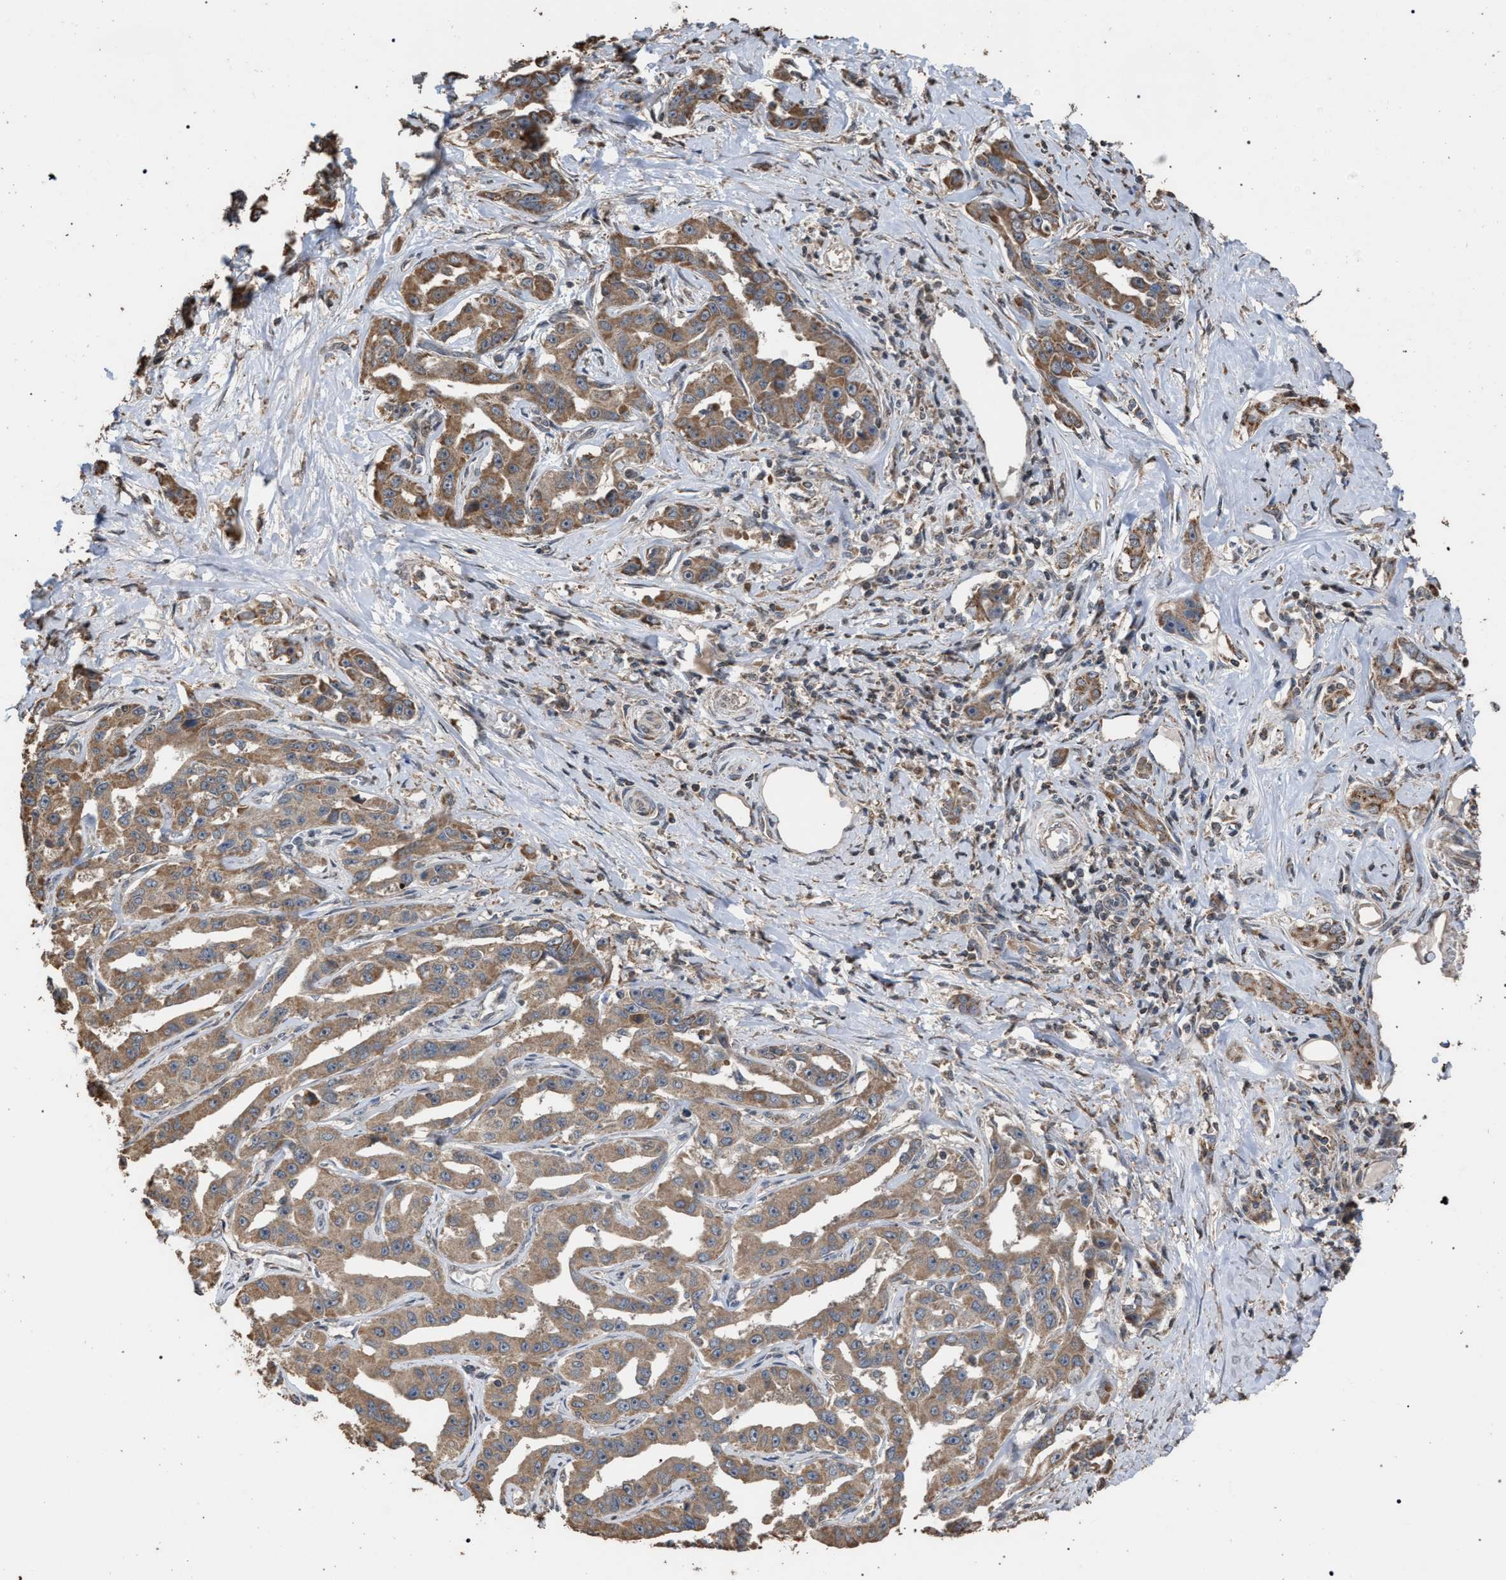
{"staining": {"intensity": "moderate", "quantity": ">75%", "location": "cytoplasmic/membranous"}, "tissue": "liver cancer", "cell_type": "Tumor cells", "image_type": "cancer", "snomed": [{"axis": "morphology", "description": "Cholangiocarcinoma"}, {"axis": "topography", "description": "Liver"}], "caption": "Tumor cells exhibit medium levels of moderate cytoplasmic/membranous positivity in approximately >75% of cells in human liver cancer (cholangiocarcinoma).", "gene": "NAA35", "patient": {"sex": "male", "age": 59}}